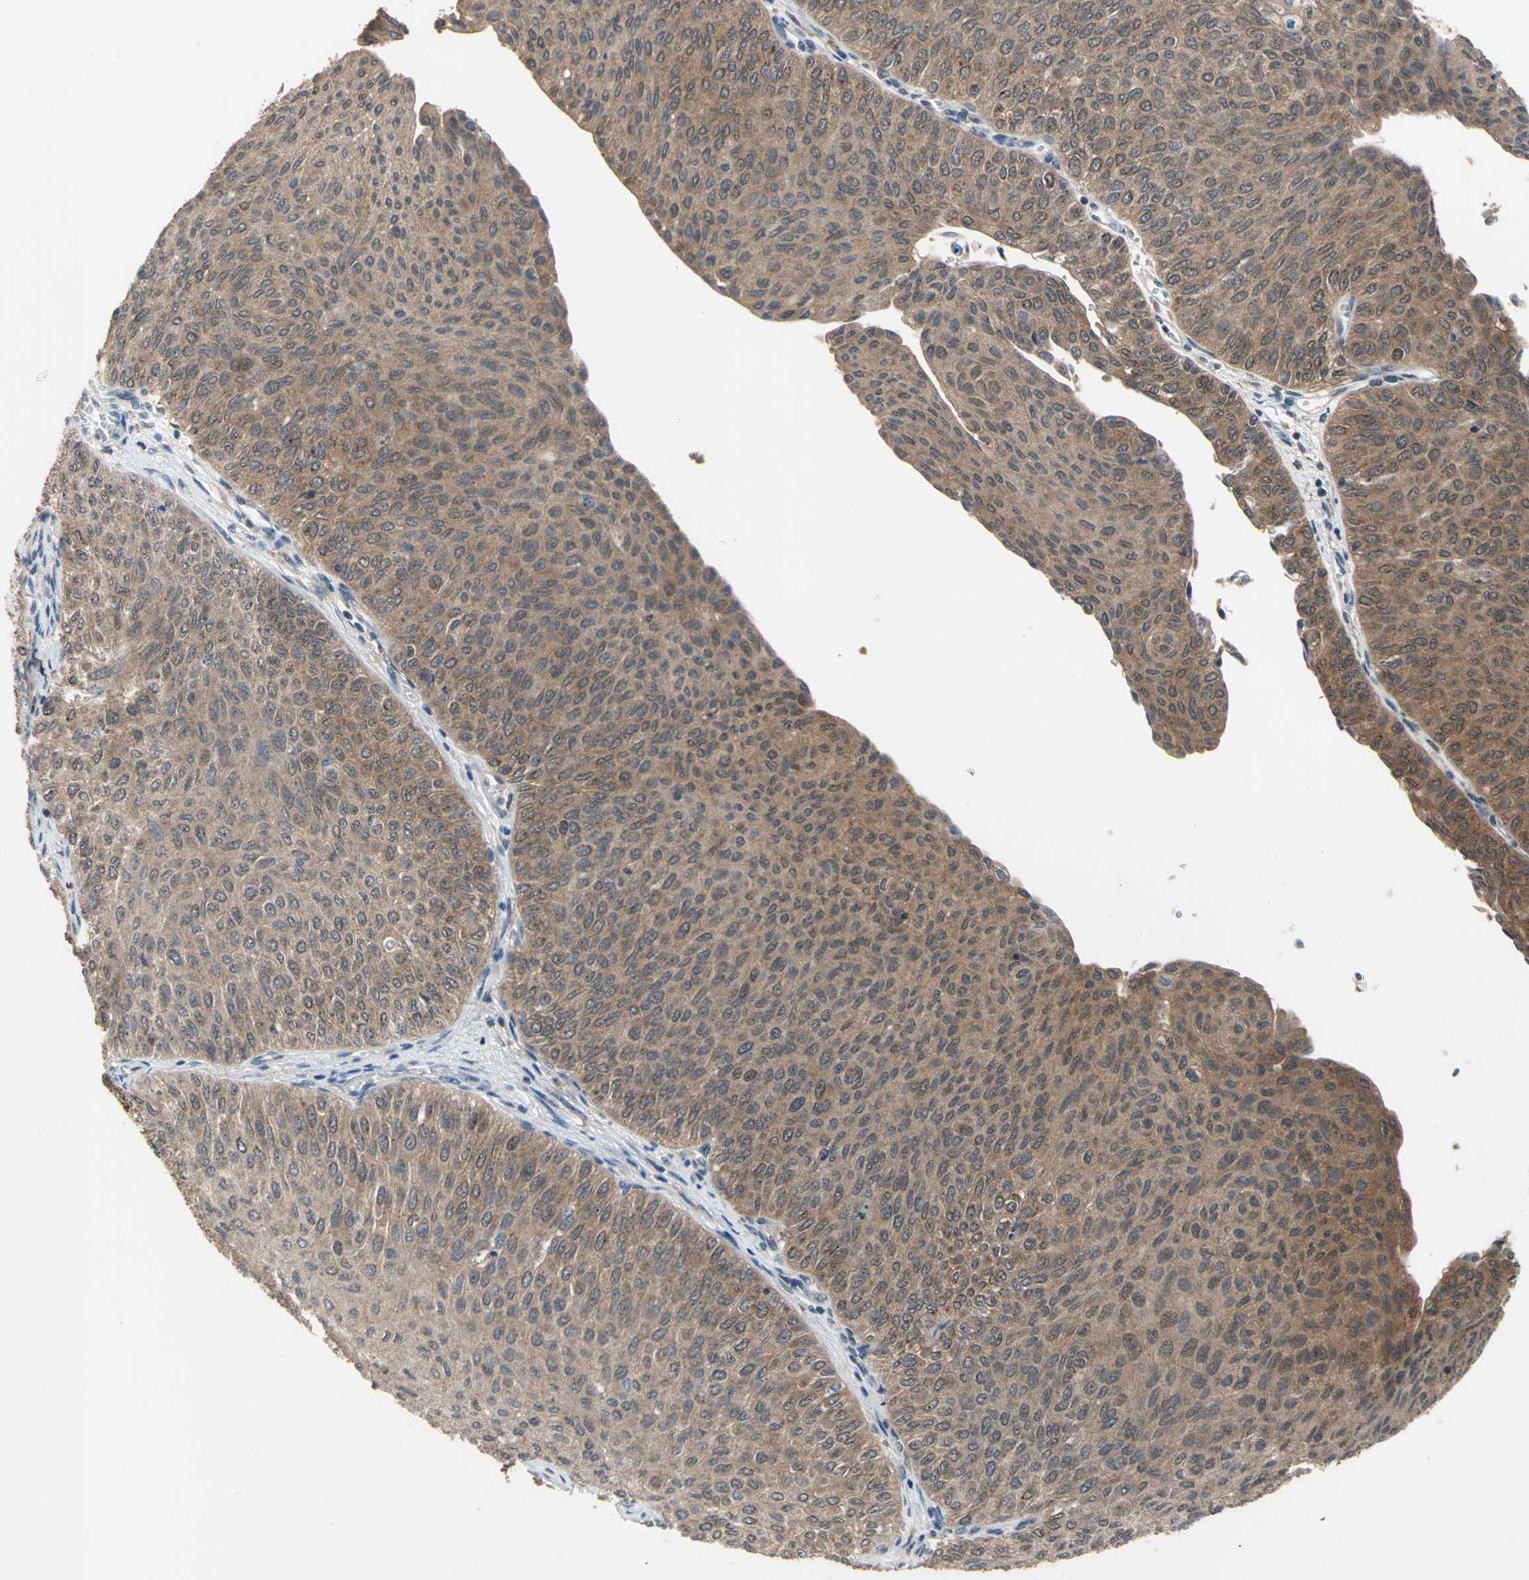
{"staining": {"intensity": "moderate", "quantity": ">75%", "location": "cytoplasmic/membranous"}, "tissue": "urothelial cancer", "cell_type": "Tumor cells", "image_type": "cancer", "snomed": [{"axis": "morphology", "description": "Urothelial carcinoma, Low grade"}, {"axis": "topography", "description": "Urinary bladder"}], "caption": "High-power microscopy captured an immunohistochemistry image of urothelial cancer, revealing moderate cytoplasmic/membranous positivity in about >75% of tumor cells.", "gene": "NFKBIE", "patient": {"sex": "male", "age": 78}}